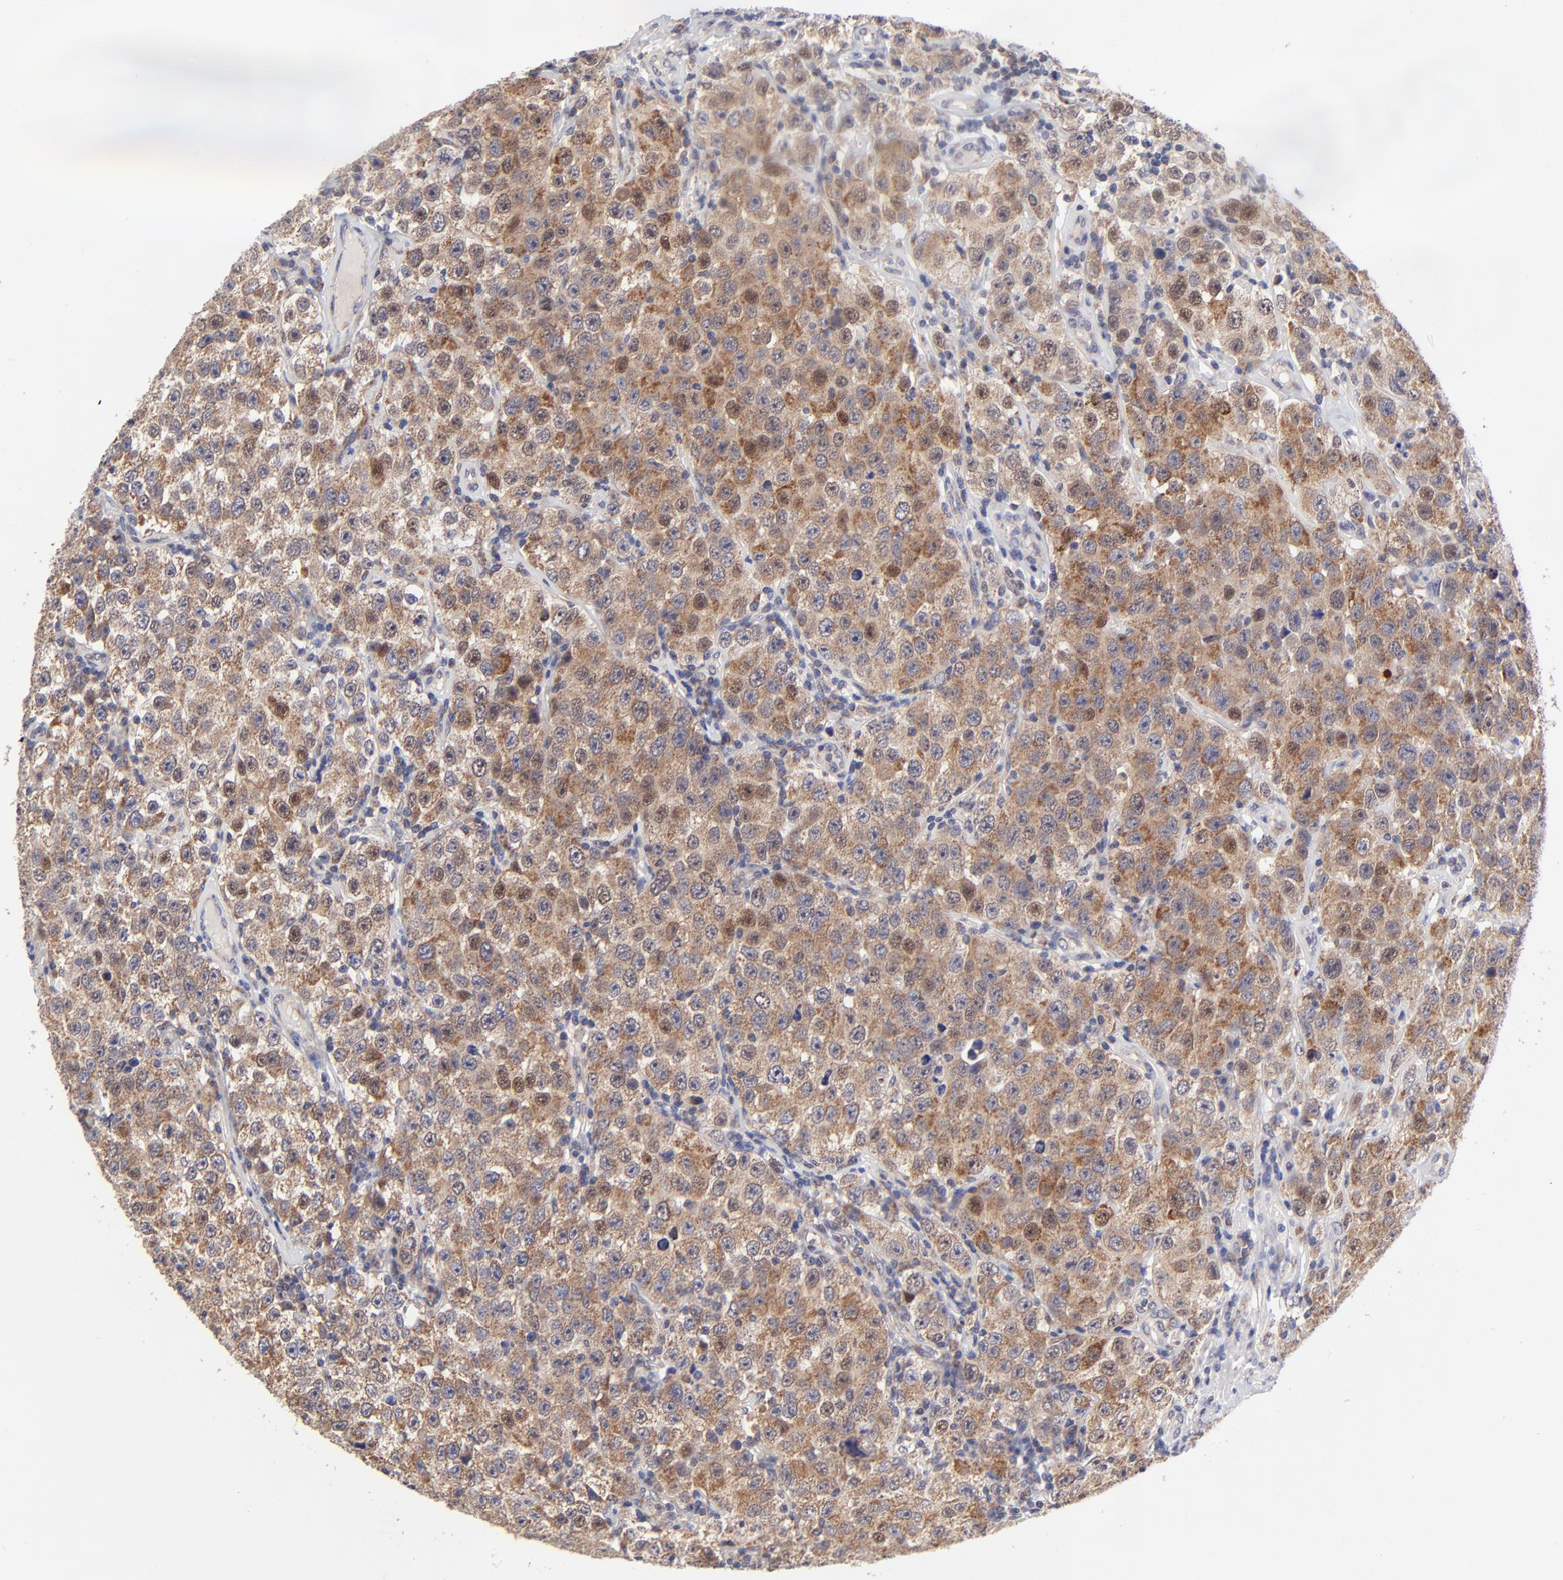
{"staining": {"intensity": "moderate", "quantity": "25%-75%", "location": "cytoplasmic/membranous,nuclear"}, "tissue": "testis cancer", "cell_type": "Tumor cells", "image_type": "cancer", "snomed": [{"axis": "morphology", "description": "Seminoma, NOS"}, {"axis": "topography", "description": "Testis"}], "caption": "Immunohistochemistry (IHC) (DAB) staining of human testis cancer (seminoma) displays moderate cytoplasmic/membranous and nuclear protein positivity in about 25%-75% of tumor cells.", "gene": "FBXL12", "patient": {"sex": "male", "age": 52}}